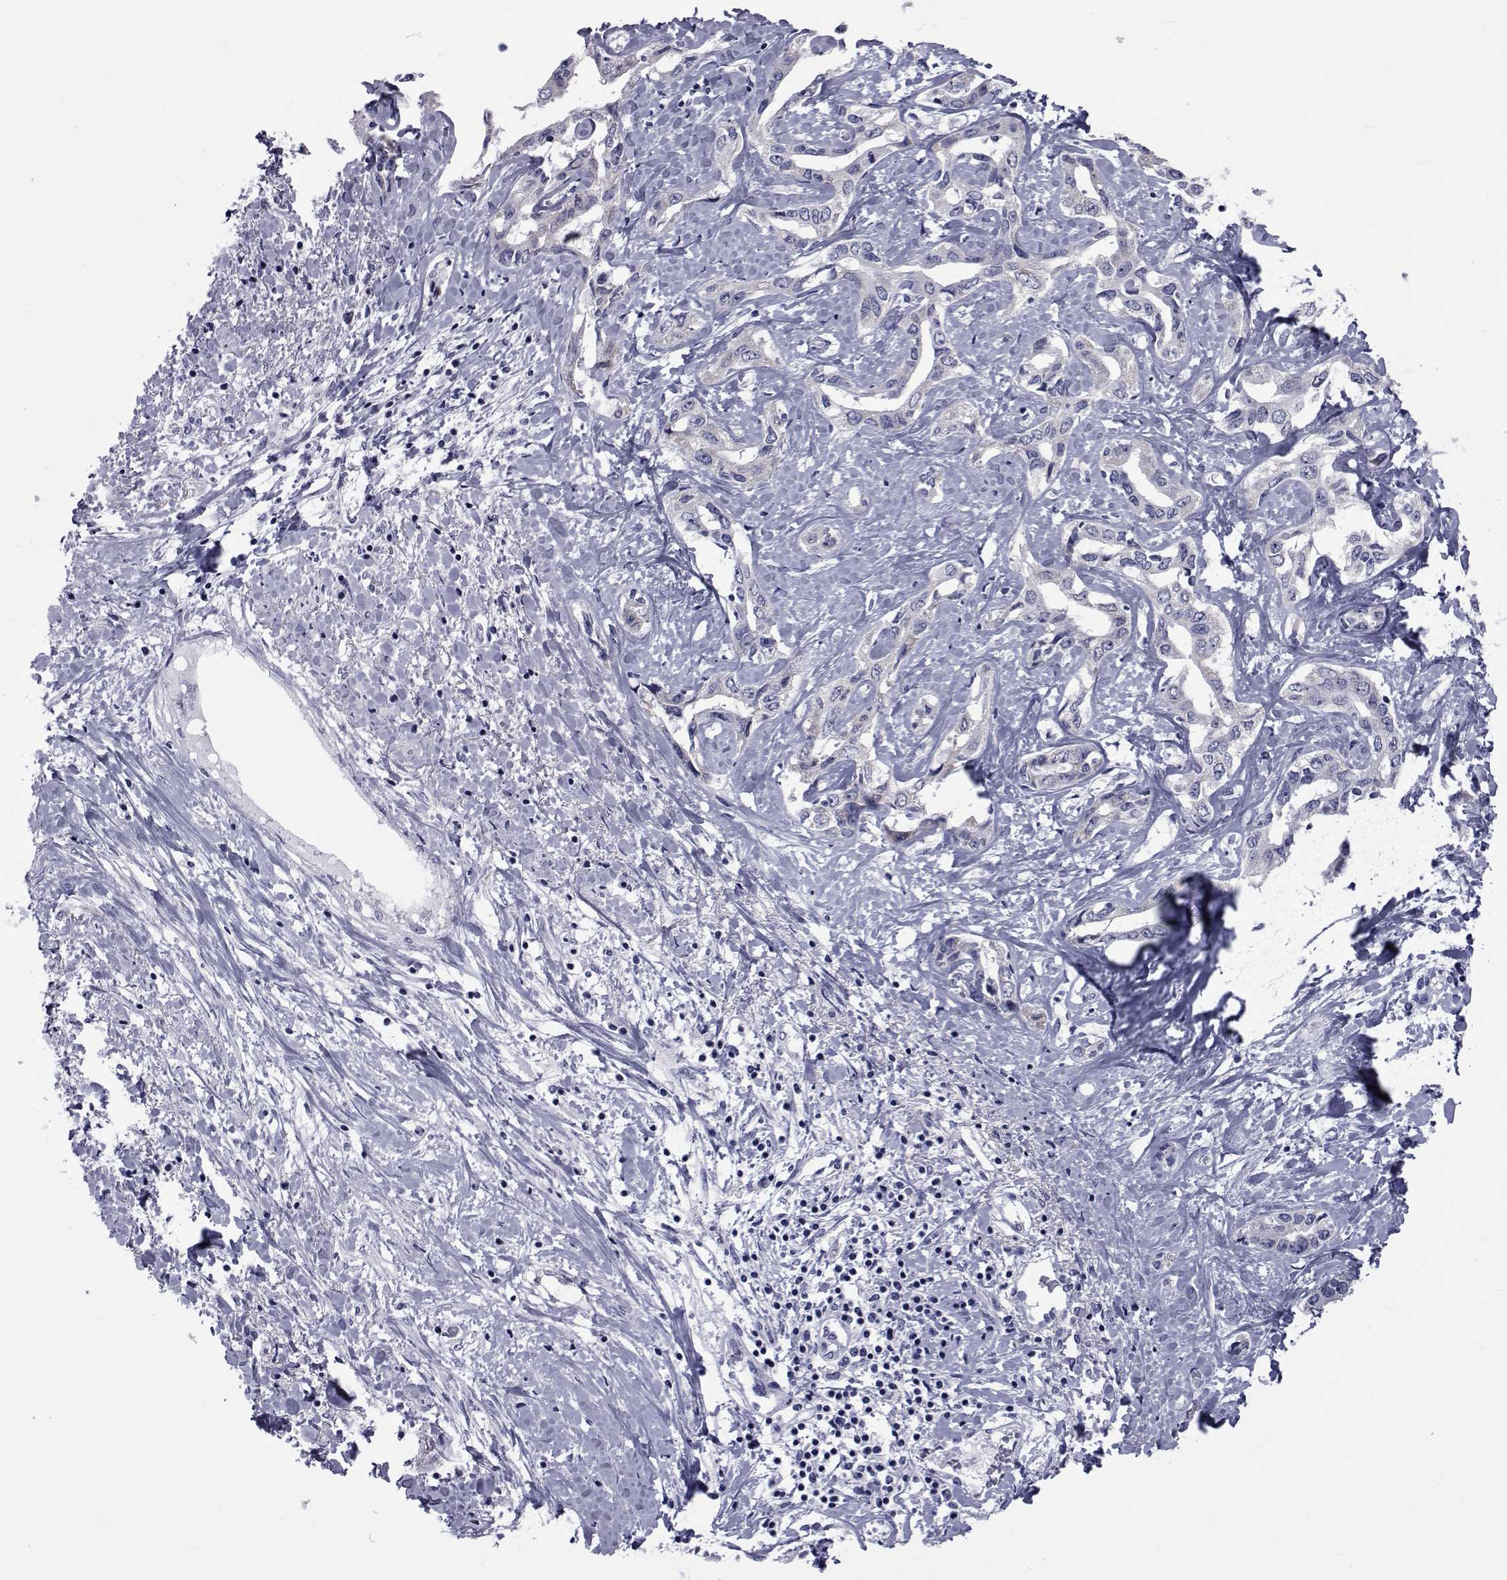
{"staining": {"intensity": "negative", "quantity": "none", "location": "none"}, "tissue": "liver cancer", "cell_type": "Tumor cells", "image_type": "cancer", "snomed": [{"axis": "morphology", "description": "Cholangiocarcinoma"}, {"axis": "topography", "description": "Liver"}], "caption": "Histopathology image shows no significant protein positivity in tumor cells of liver cancer.", "gene": "GKAP1", "patient": {"sex": "male", "age": 59}}